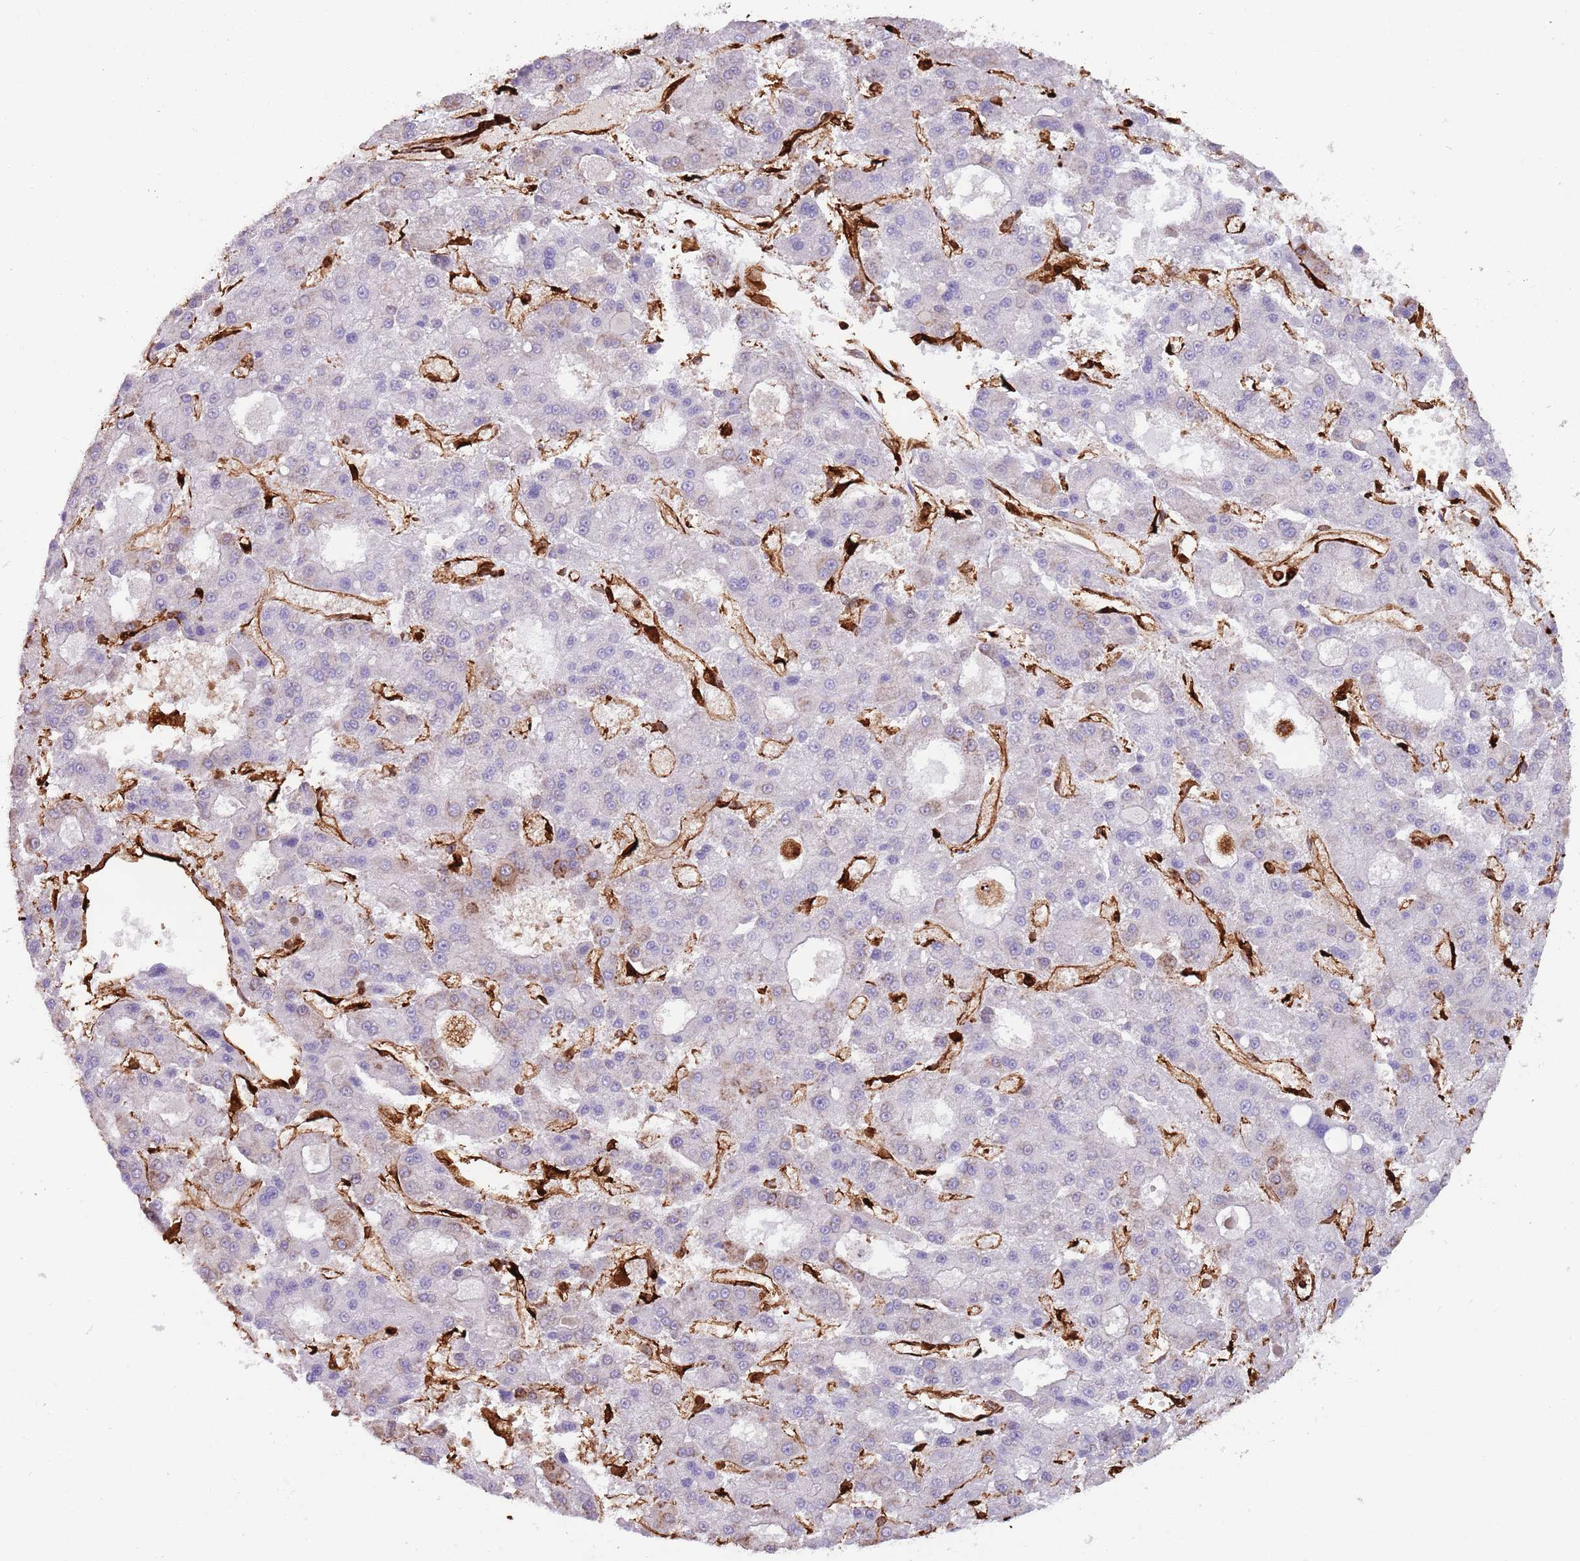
{"staining": {"intensity": "negative", "quantity": "none", "location": "none"}, "tissue": "liver cancer", "cell_type": "Tumor cells", "image_type": "cancer", "snomed": [{"axis": "morphology", "description": "Carcinoma, Hepatocellular, NOS"}, {"axis": "topography", "description": "Liver"}], "caption": "DAB (3,3'-diaminobenzidine) immunohistochemical staining of human liver hepatocellular carcinoma demonstrates no significant expression in tumor cells.", "gene": "KBTBD7", "patient": {"sex": "male", "age": 70}}